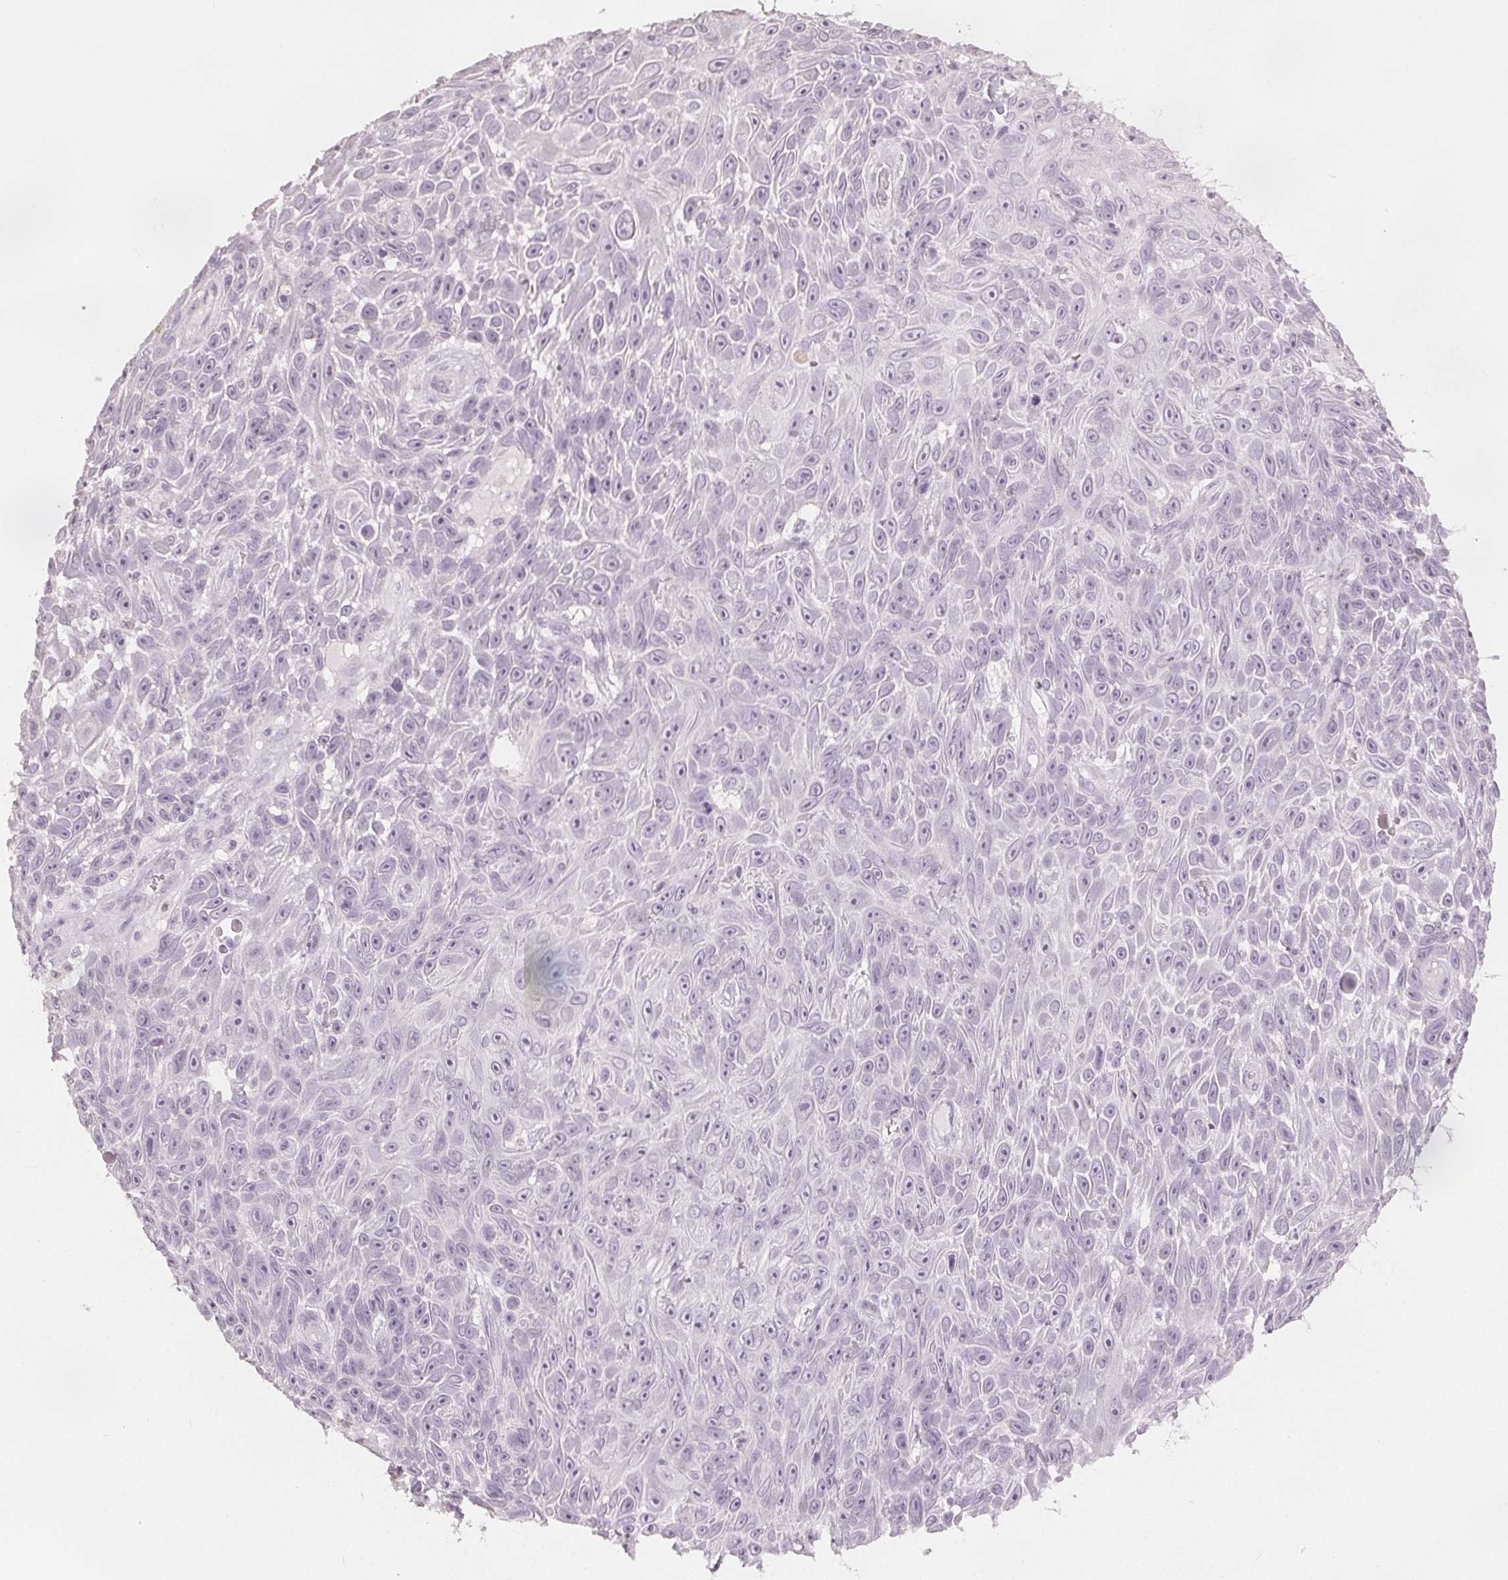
{"staining": {"intensity": "negative", "quantity": "none", "location": "none"}, "tissue": "skin cancer", "cell_type": "Tumor cells", "image_type": "cancer", "snomed": [{"axis": "morphology", "description": "Squamous cell carcinoma, NOS"}, {"axis": "topography", "description": "Skin"}], "caption": "Squamous cell carcinoma (skin) was stained to show a protein in brown. There is no significant staining in tumor cells.", "gene": "SLC27A5", "patient": {"sex": "male", "age": 82}}